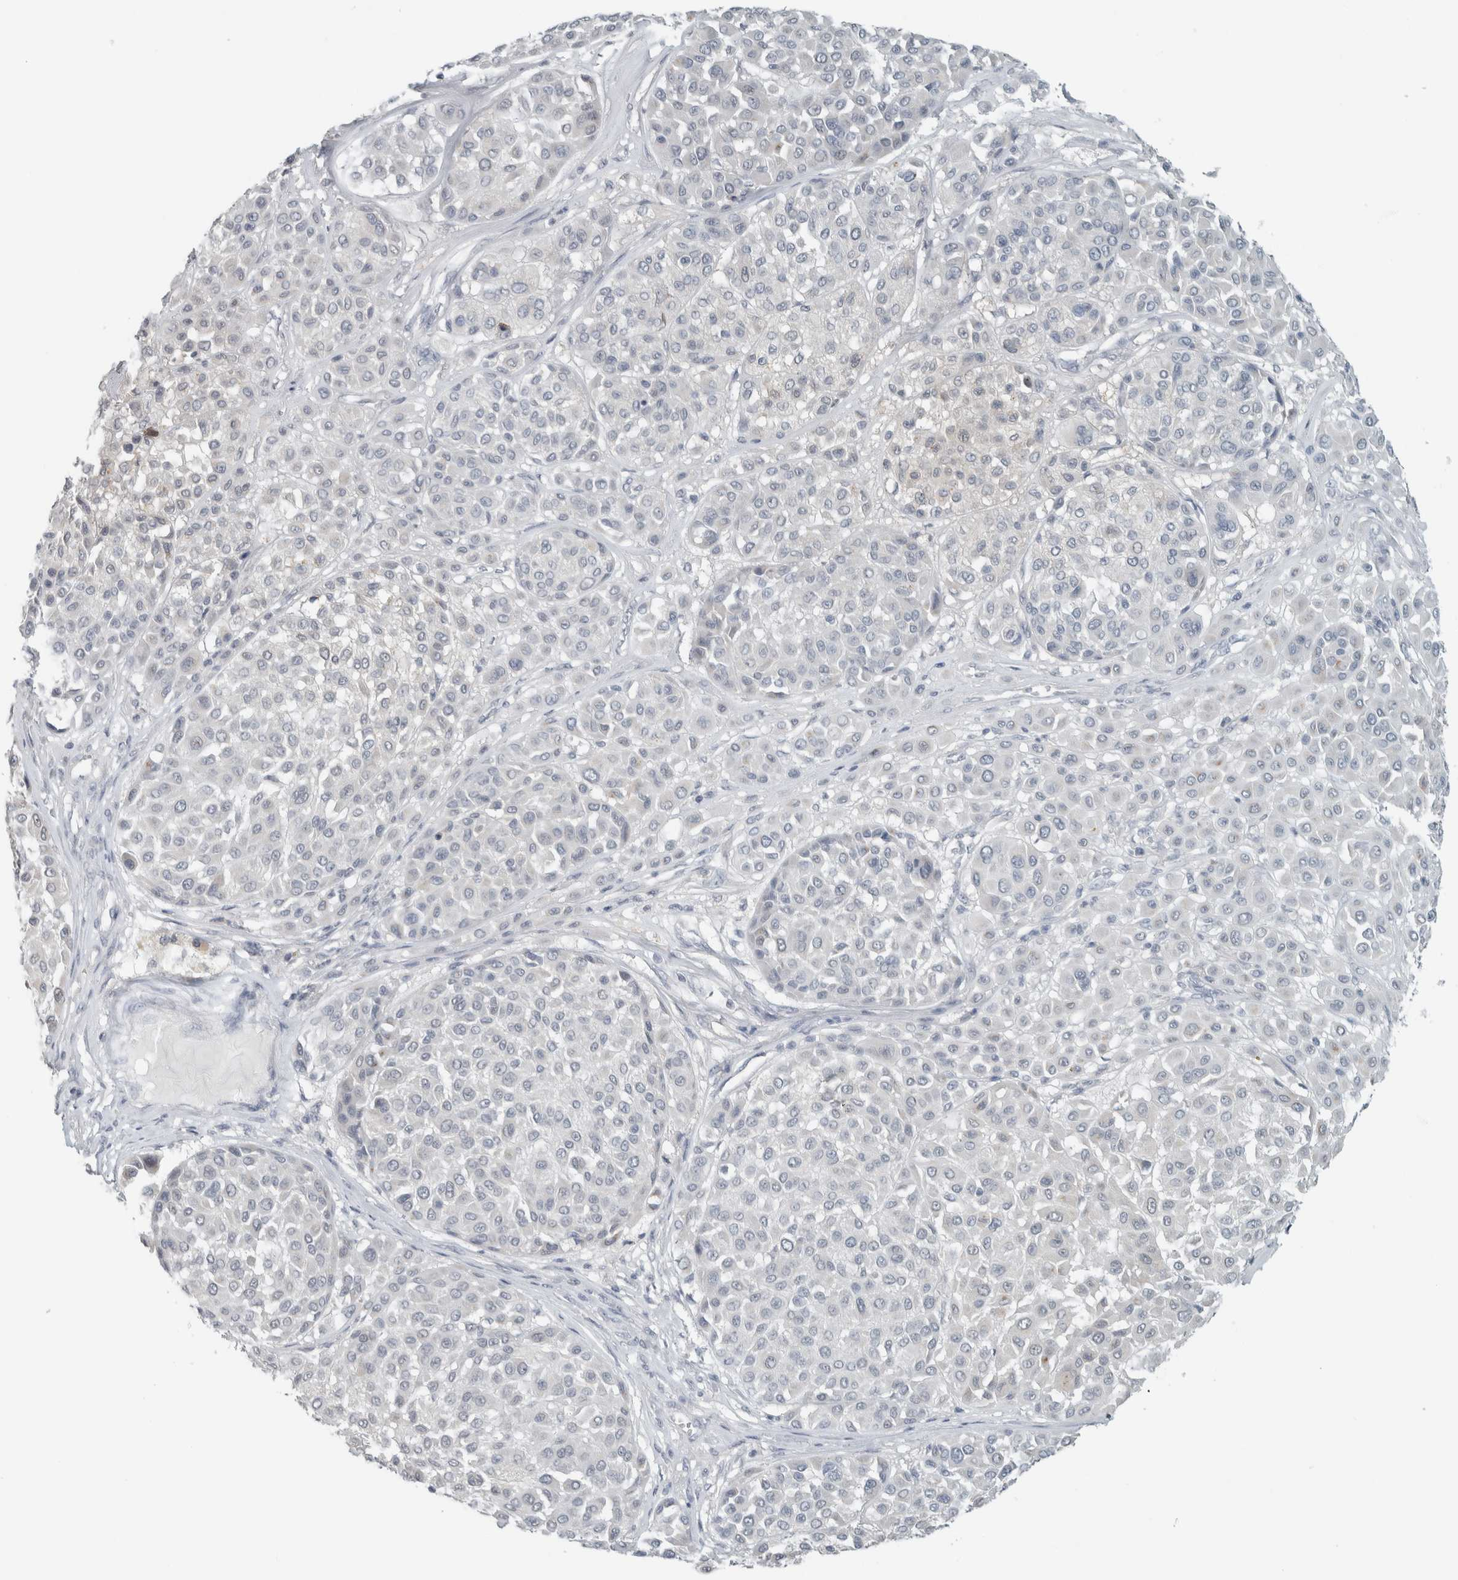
{"staining": {"intensity": "negative", "quantity": "none", "location": "none"}, "tissue": "melanoma", "cell_type": "Tumor cells", "image_type": "cancer", "snomed": [{"axis": "morphology", "description": "Malignant melanoma, Metastatic site"}, {"axis": "topography", "description": "Soft tissue"}], "caption": "DAB immunohistochemical staining of malignant melanoma (metastatic site) shows no significant positivity in tumor cells.", "gene": "TRIT1", "patient": {"sex": "male", "age": 41}}